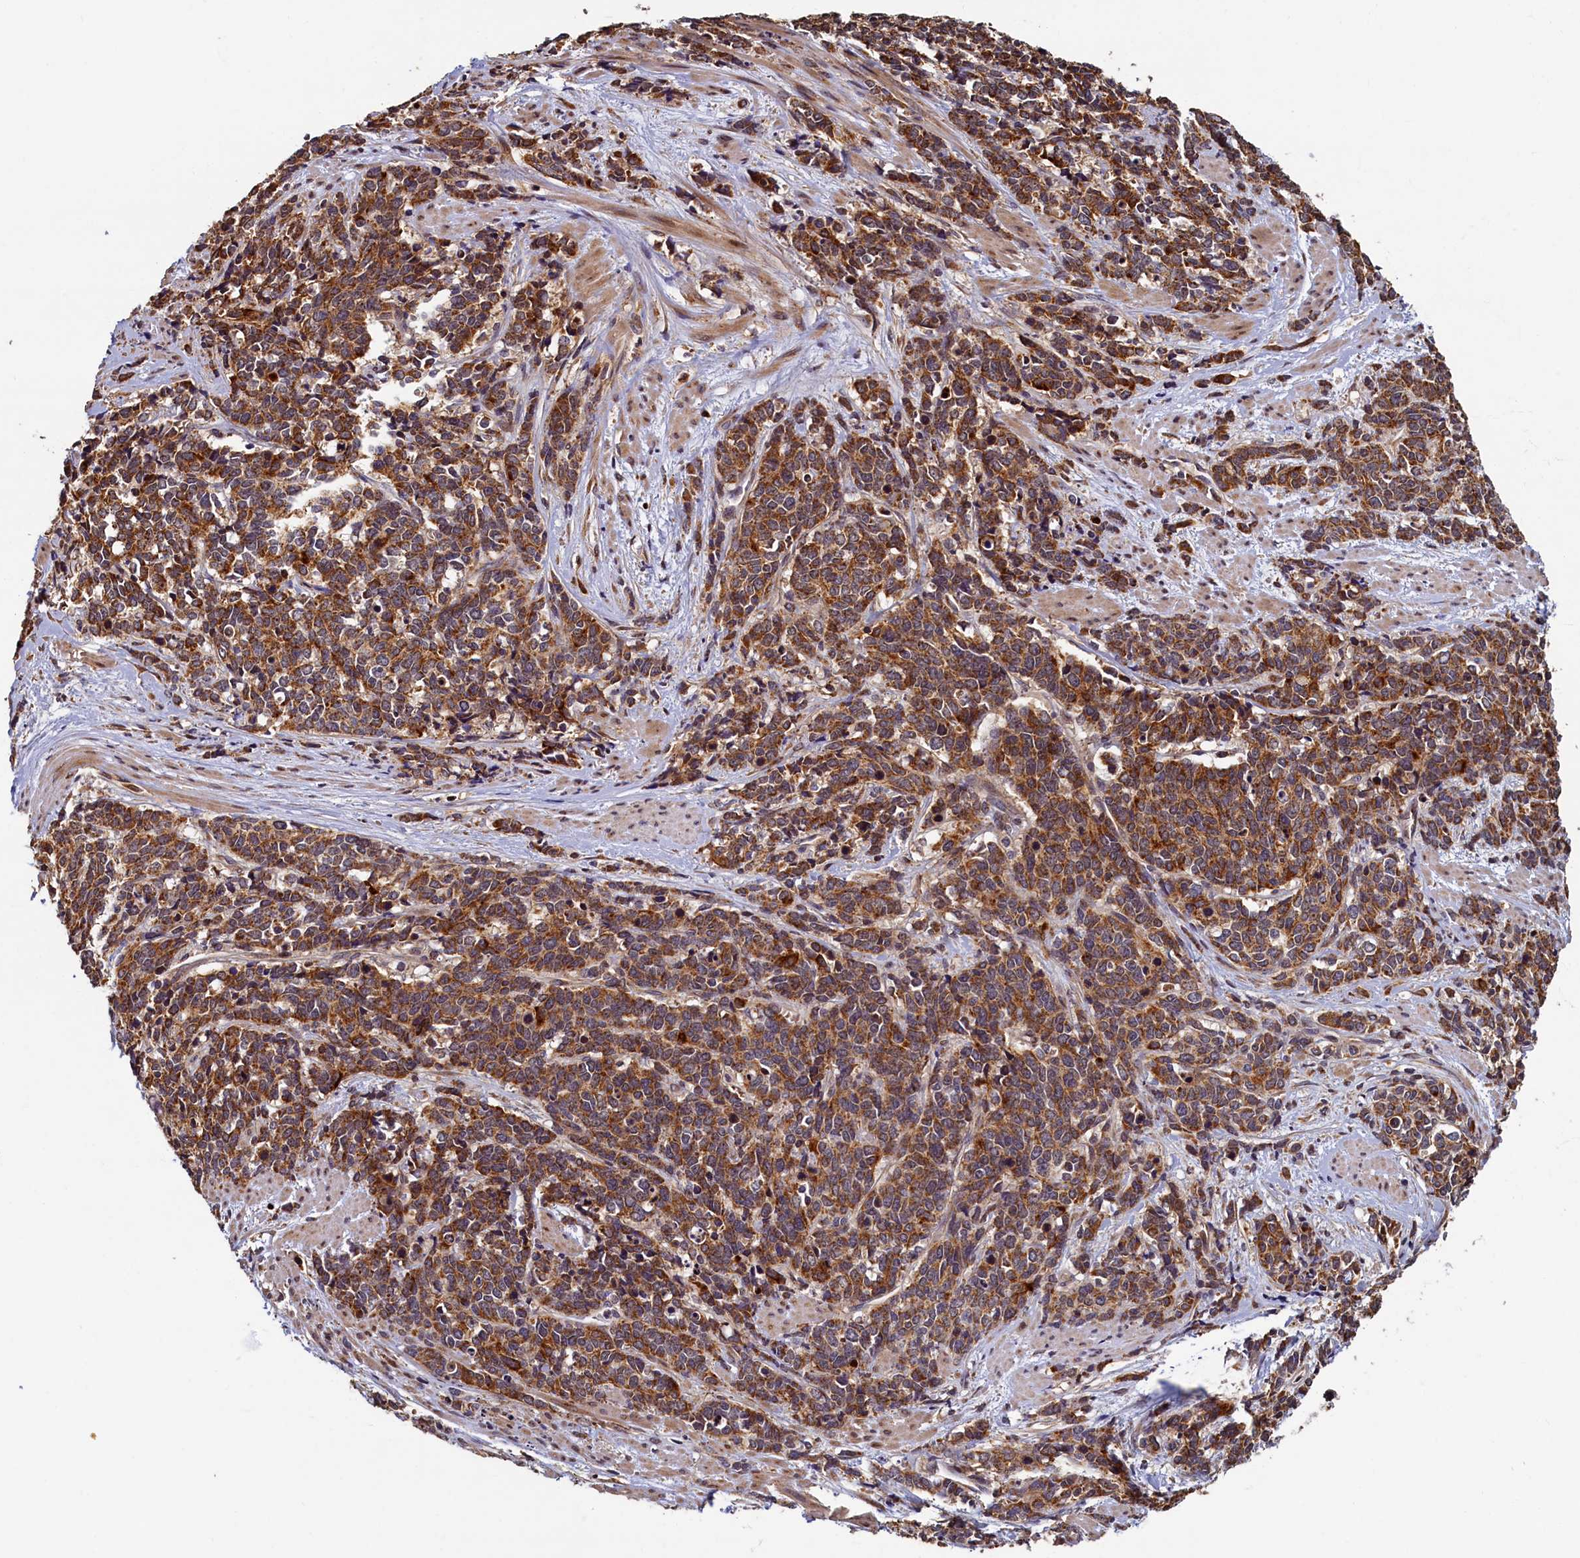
{"staining": {"intensity": "moderate", "quantity": ">75%", "location": "cytoplasmic/membranous"}, "tissue": "cervical cancer", "cell_type": "Tumor cells", "image_type": "cancer", "snomed": [{"axis": "morphology", "description": "Squamous cell carcinoma, NOS"}, {"axis": "topography", "description": "Cervix"}], "caption": "Approximately >75% of tumor cells in human cervical squamous cell carcinoma display moderate cytoplasmic/membranous protein staining as visualized by brown immunohistochemical staining.", "gene": "NCKAP5L", "patient": {"sex": "female", "age": 60}}